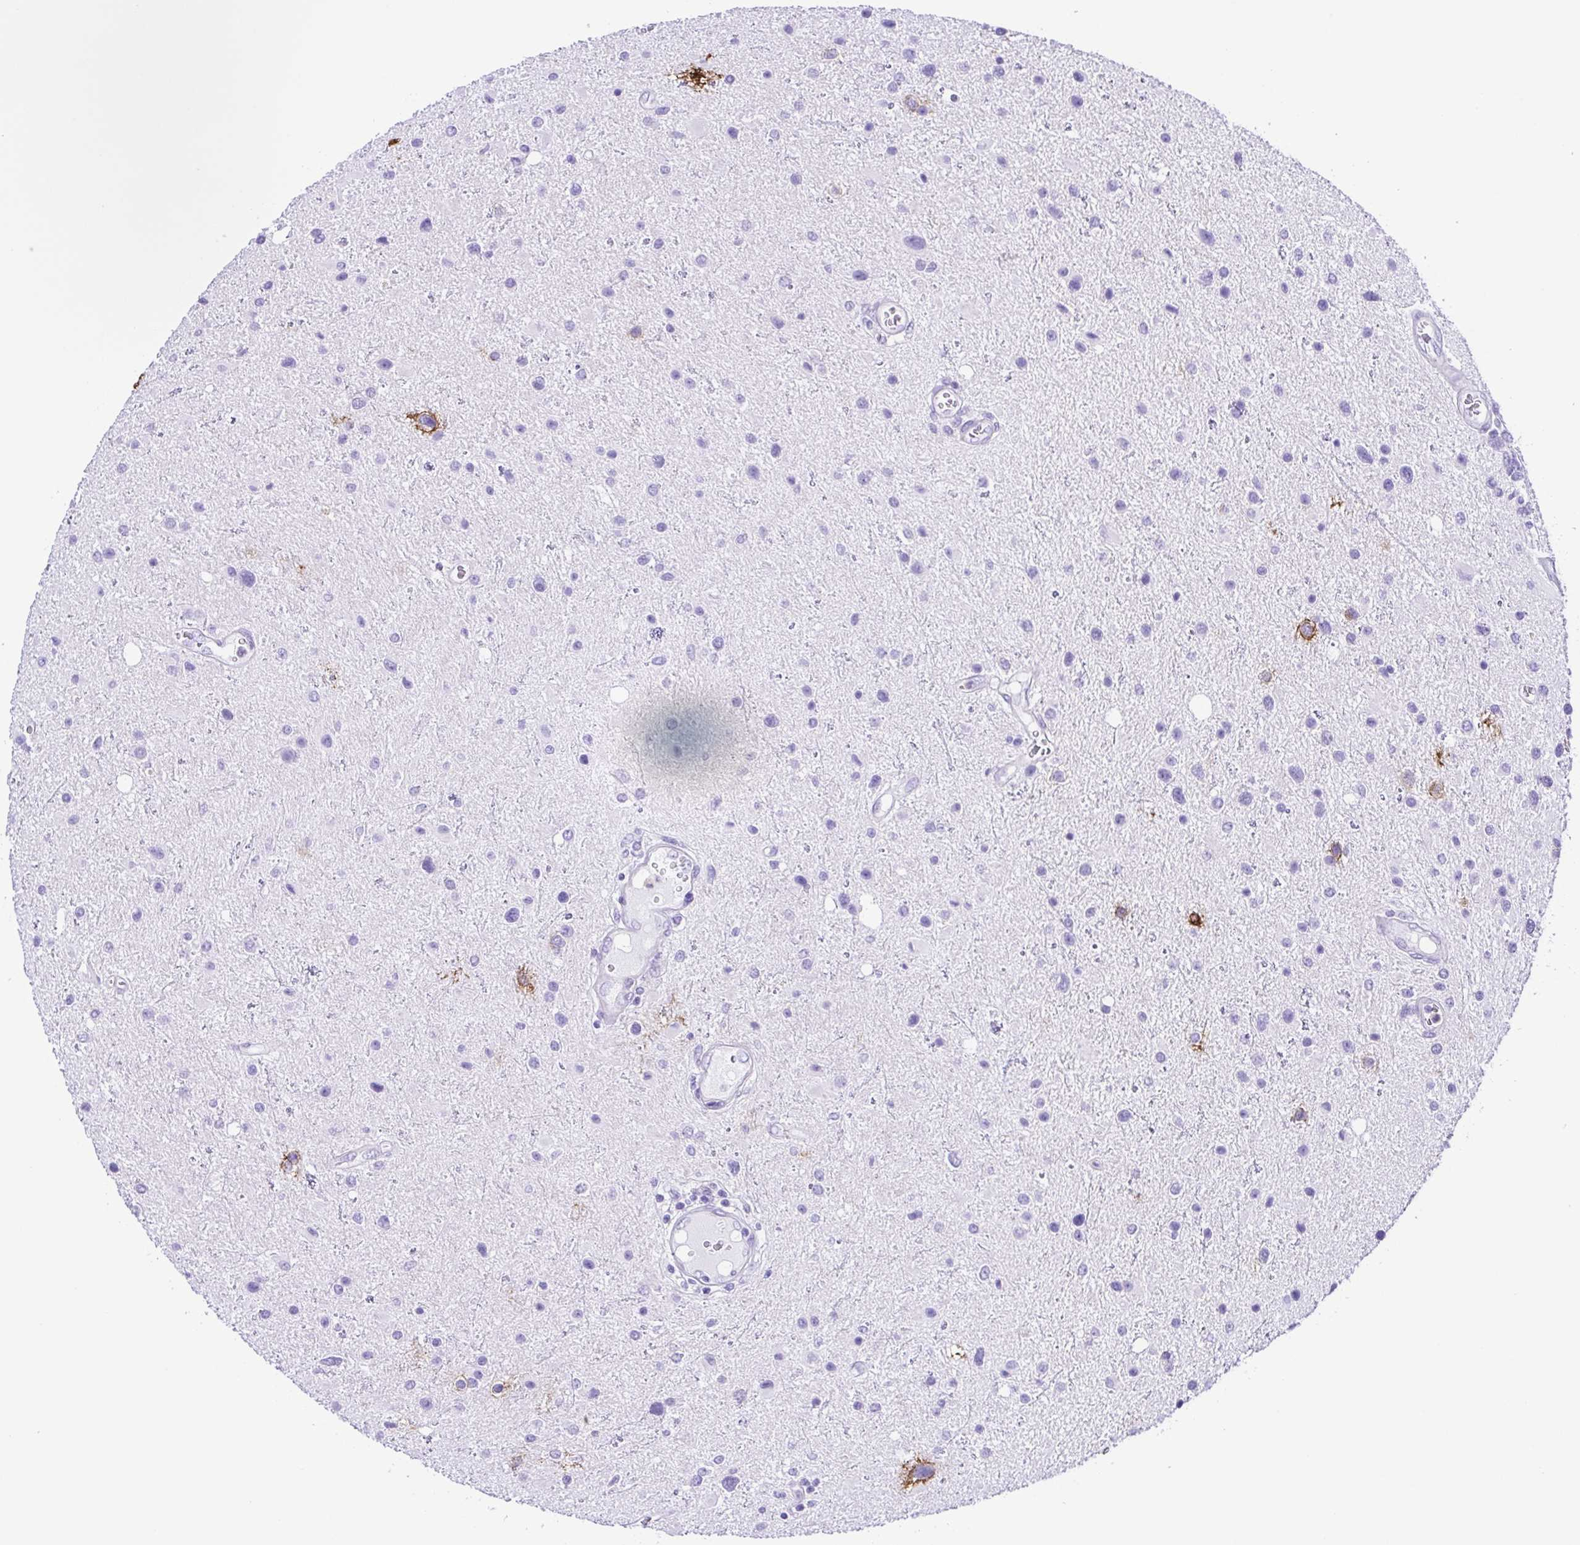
{"staining": {"intensity": "negative", "quantity": "none", "location": "none"}, "tissue": "glioma", "cell_type": "Tumor cells", "image_type": "cancer", "snomed": [{"axis": "morphology", "description": "Glioma, malignant, Low grade"}, {"axis": "topography", "description": "Brain"}], "caption": "Human glioma stained for a protein using IHC exhibits no staining in tumor cells.", "gene": "GPR17", "patient": {"sex": "female", "age": 32}}